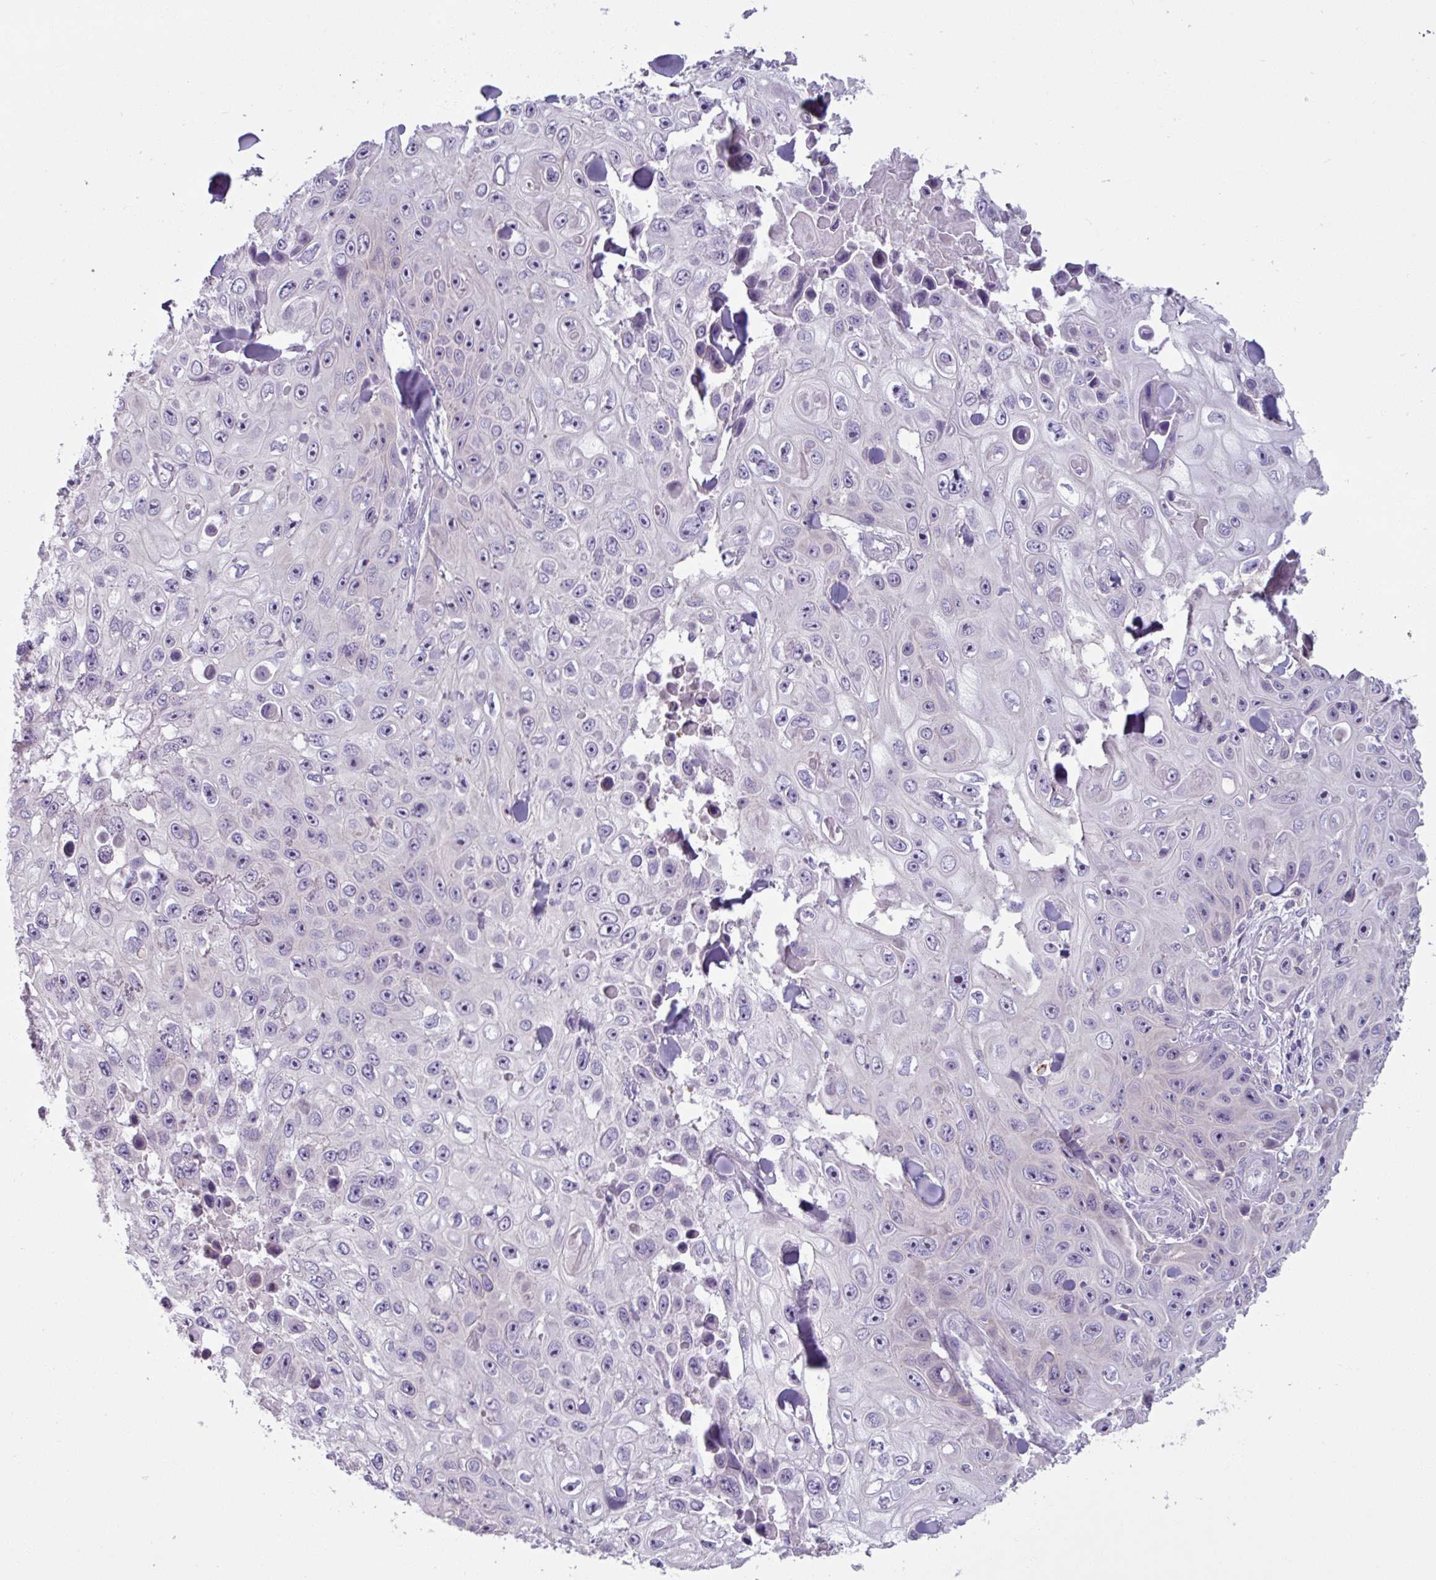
{"staining": {"intensity": "negative", "quantity": "none", "location": "none"}, "tissue": "skin cancer", "cell_type": "Tumor cells", "image_type": "cancer", "snomed": [{"axis": "morphology", "description": "Squamous cell carcinoma, NOS"}, {"axis": "topography", "description": "Skin"}], "caption": "The IHC image has no significant staining in tumor cells of skin squamous cell carcinoma tissue. The staining is performed using DAB (3,3'-diaminobenzidine) brown chromogen with nuclei counter-stained in using hematoxylin.", "gene": "PNMA6A", "patient": {"sex": "male", "age": 82}}